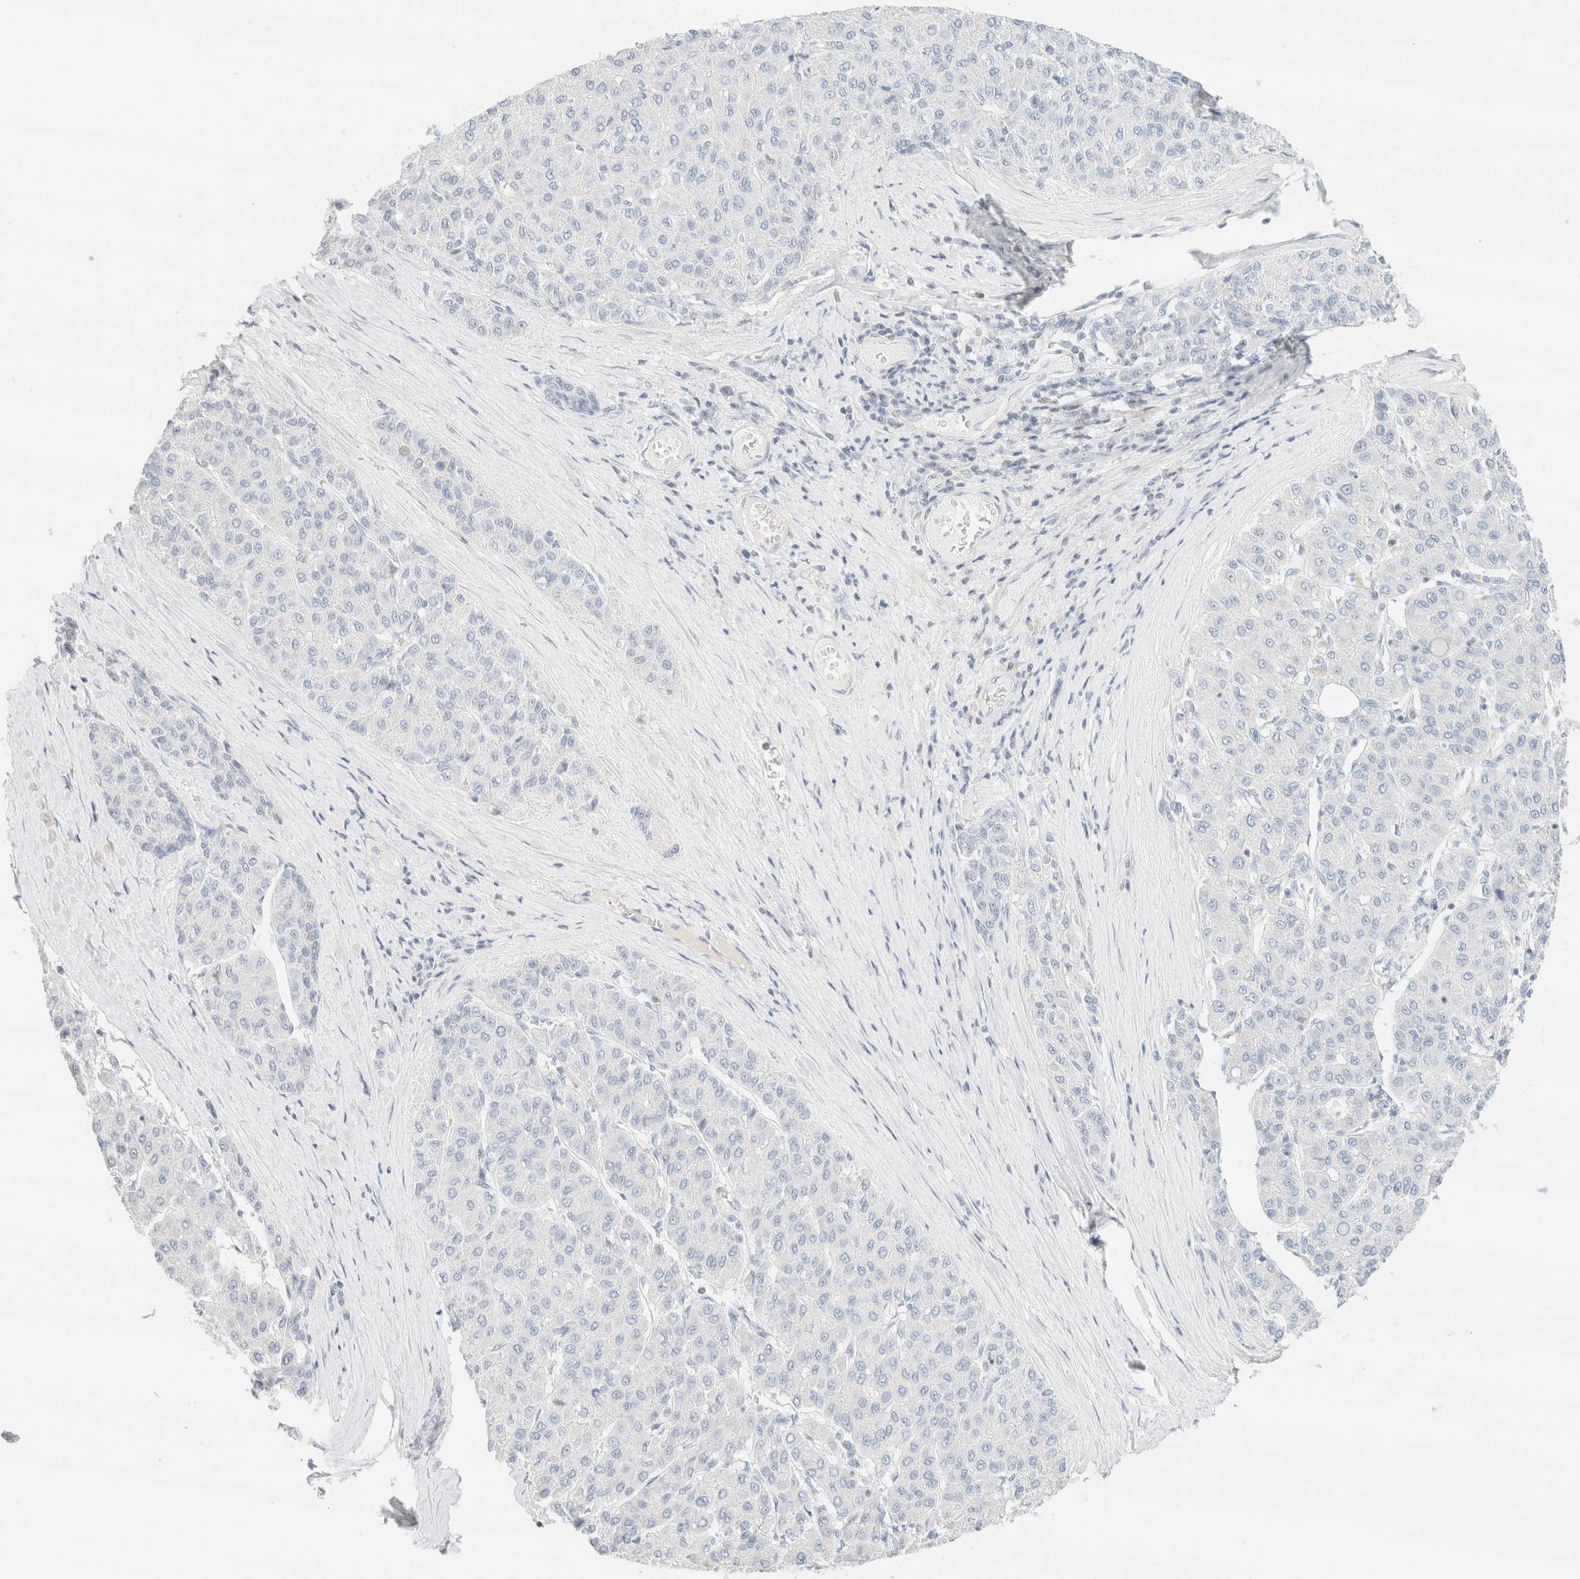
{"staining": {"intensity": "negative", "quantity": "none", "location": "none"}, "tissue": "liver cancer", "cell_type": "Tumor cells", "image_type": "cancer", "snomed": [{"axis": "morphology", "description": "Carcinoma, Hepatocellular, NOS"}, {"axis": "topography", "description": "Liver"}], "caption": "Histopathology image shows no significant protein expression in tumor cells of liver cancer (hepatocellular carcinoma).", "gene": "IKZF3", "patient": {"sex": "male", "age": 65}}